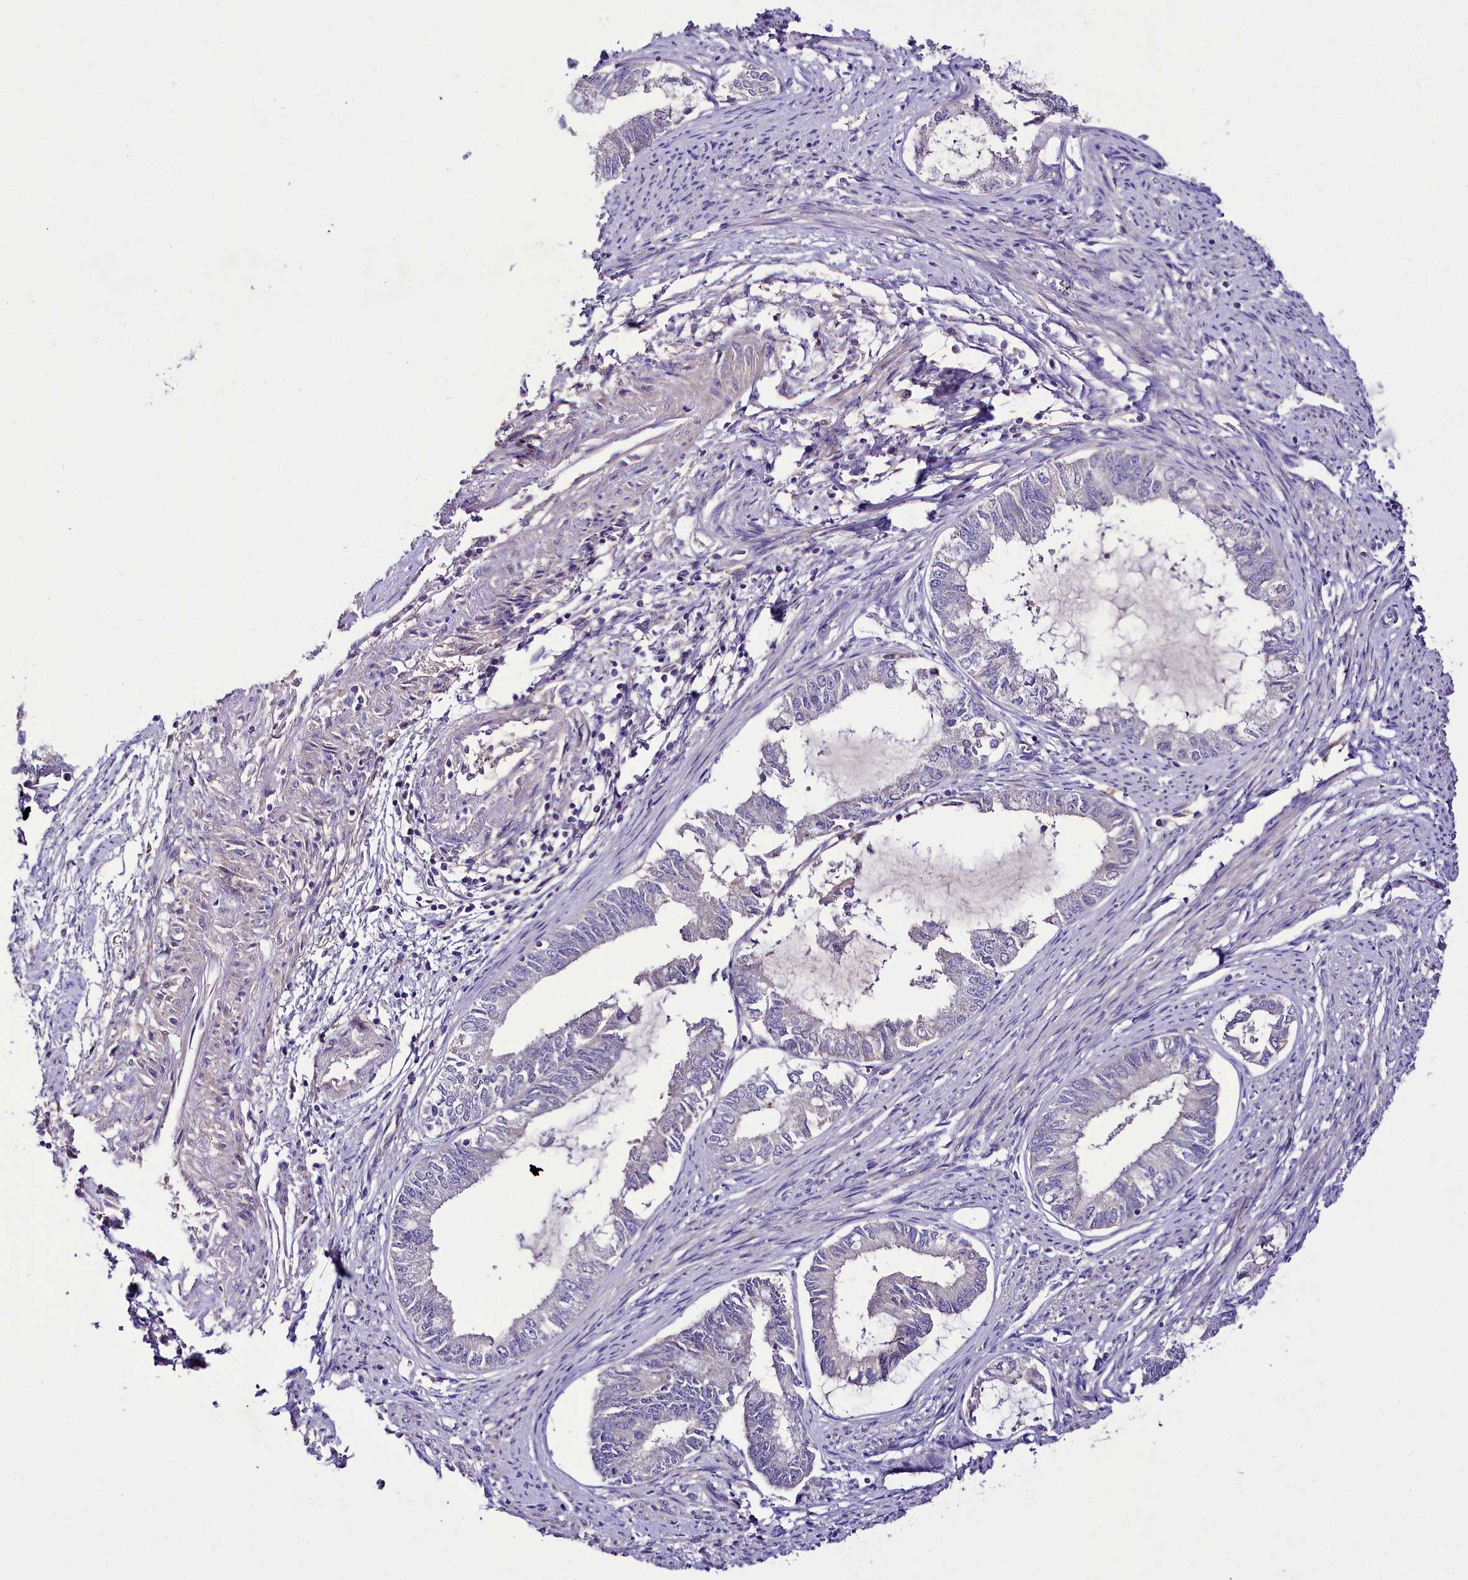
{"staining": {"intensity": "negative", "quantity": "none", "location": "none"}, "tissue": "endometrial cancer", "cell_type": "Tumor cells", "image_type": "cancer", "snomed": [{"axis": "morphology", "description": "Adenocarcinoma, NOS"}, {"axis": "topography", "description": "Endometrium"}], "caption": "The photomicrograph reveals no significant positivity in tumor cells of endometrial cancer.", "gene": "PPP1R32", "patient": {"sex": "female", "age": 86}}